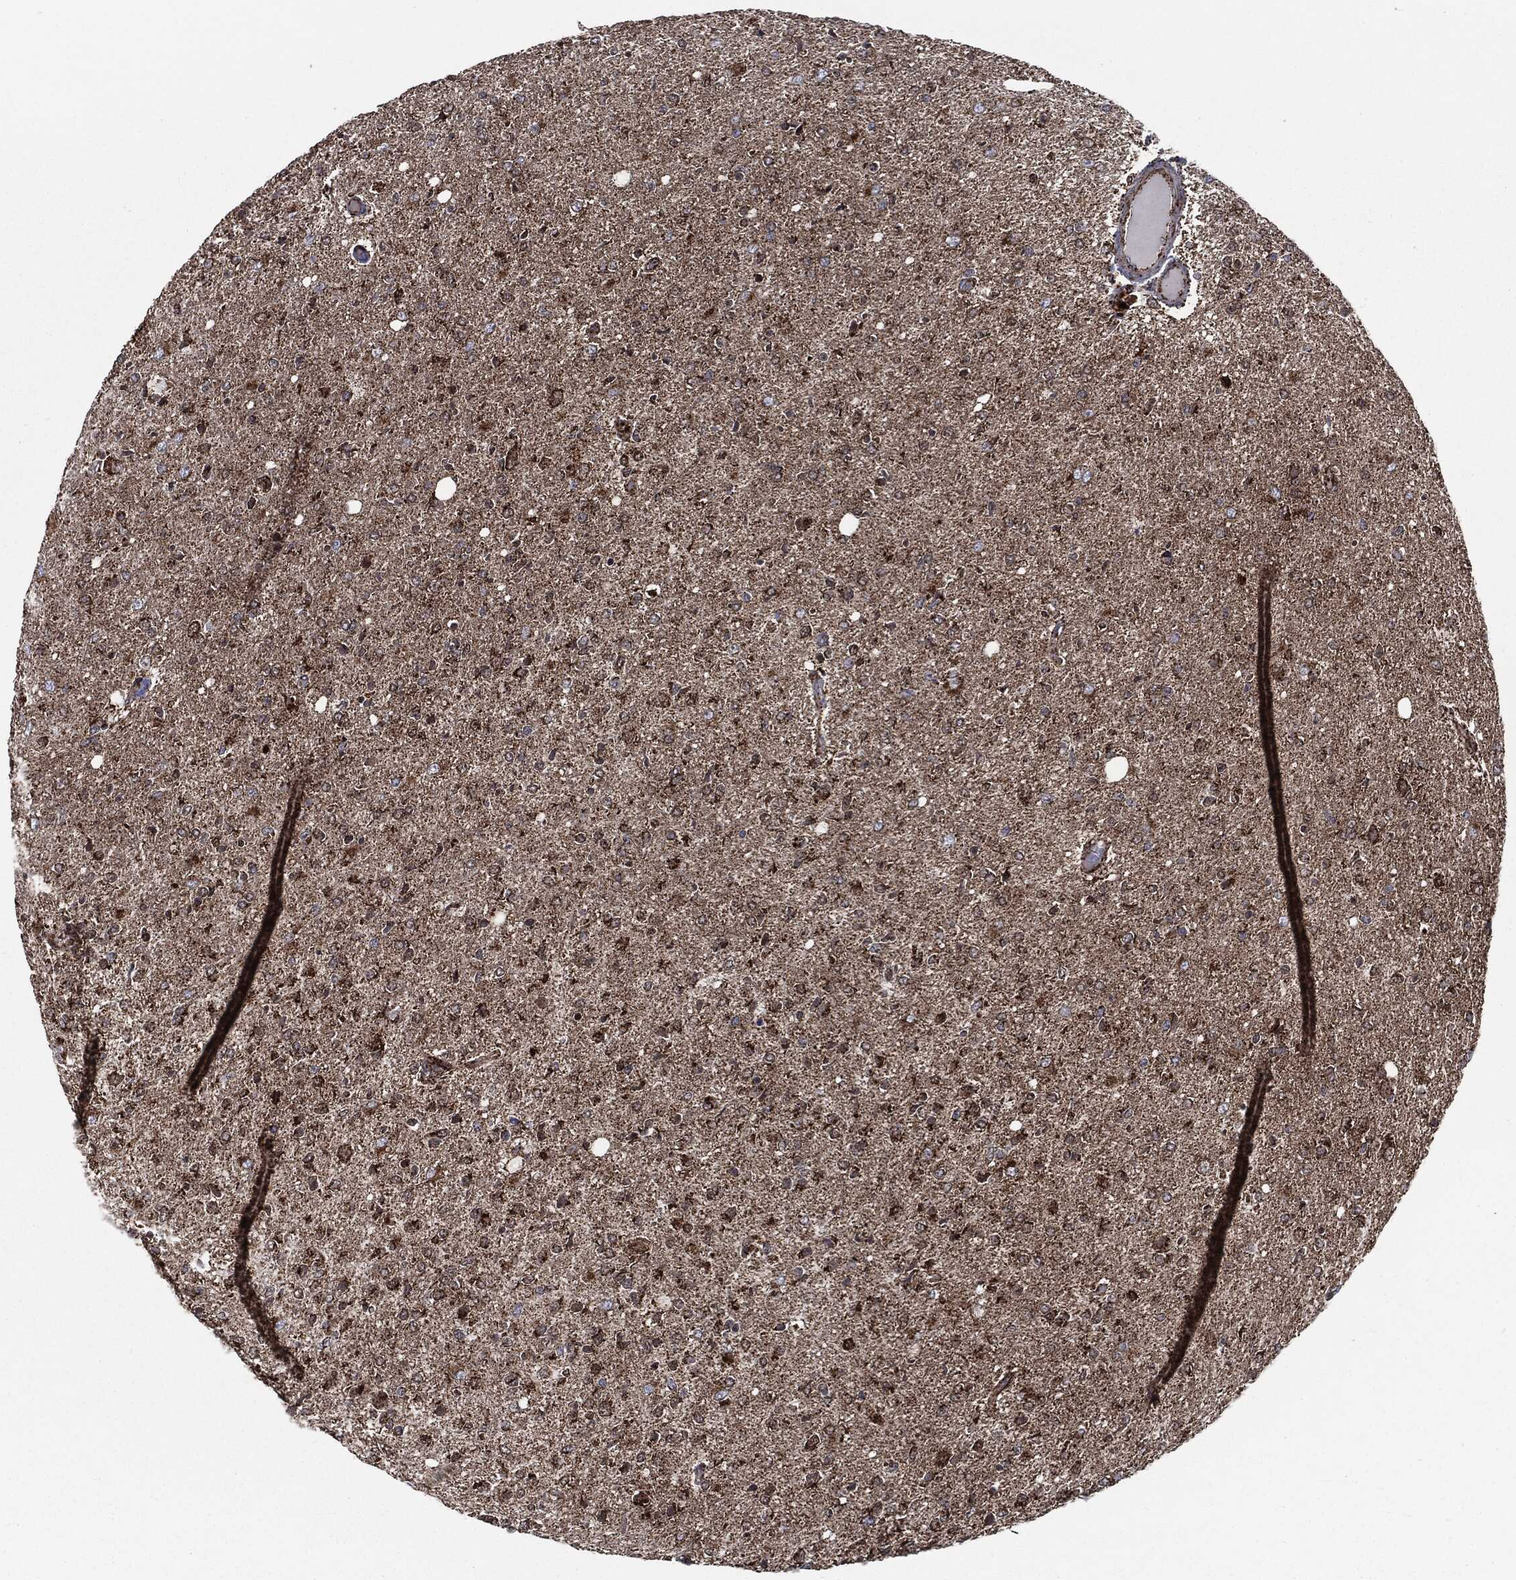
{"staining": {"intensity": "strong", "quantity": "25%-75%", "location": "cytoplasmic/membranous"}, "tissue": "glioma", "cell_type": "Tumor cells", "image_type": "cancer", "snomed": [{"axis": "morphology", "description": "Glioma, malignant, High grade"}, {"axis": "topography", "description": "Cerebral cortex"}], "caption": "Immunohistochemistry (IHC) (DAB) staining of human glioma displays strong cytoplasmic/membranous protein expression in about 25%-75% of tumor cells.", "gene": "FH", "patient": {"sex": "male", "age": 70}}